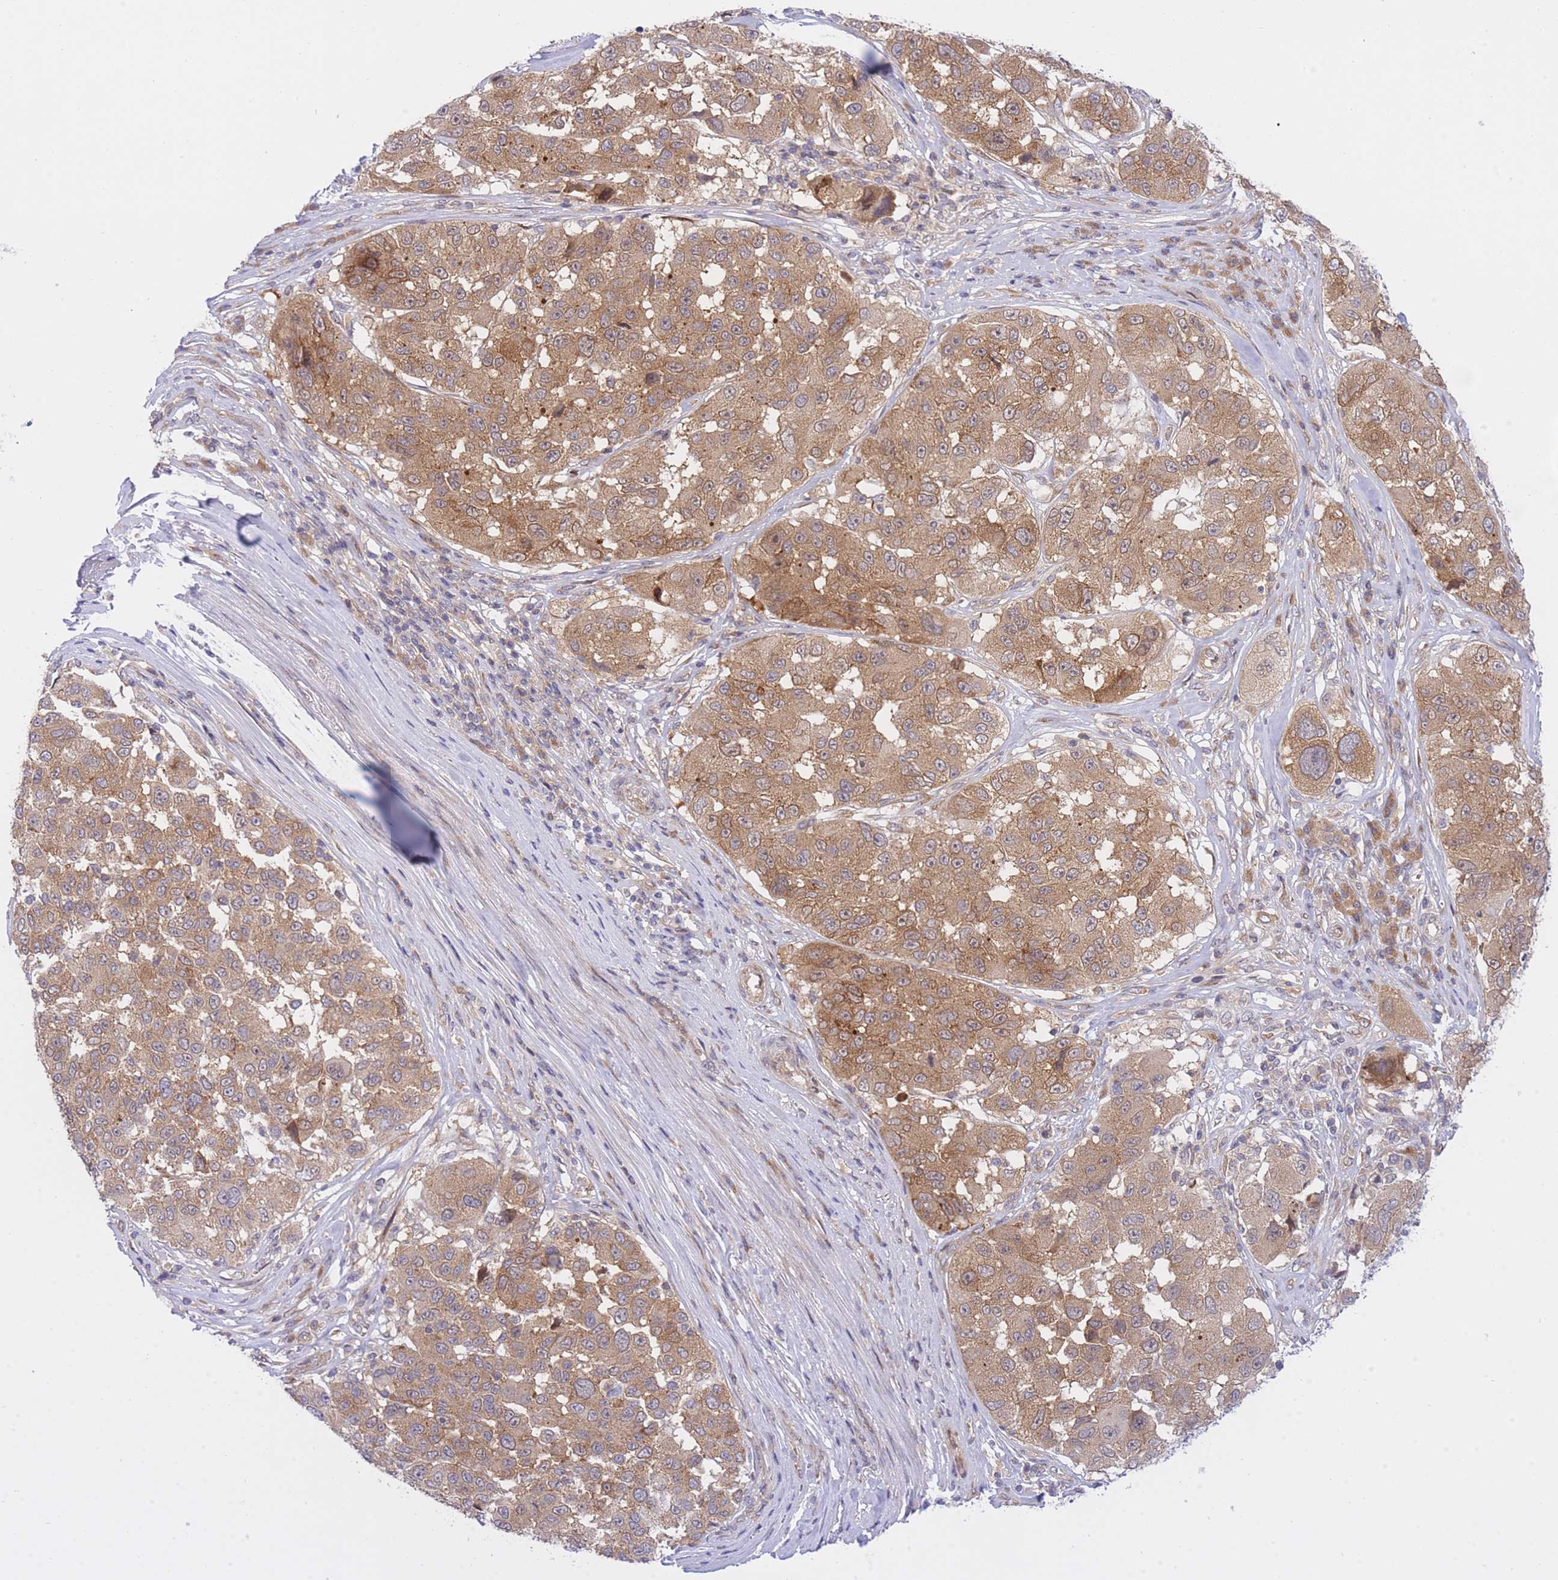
{"staining": {"intensity": "moderate", "quantity": ">75%", "location": "cytoplasmic/membranous"}, "tissue": "melanoma", "cell_type": "Tumor cells", "image_type": "cancer", "snomed": [{"axis": "morphology", "description": "Malignant melanoma, NOS"}, {"axis": "topography", "description": "Skin"}], "caption": "Immunohistochemistry of human malignant melanoma reveals medium levels of moderate cytoplasmic/membranous expression in approximately >75% of tumor cells.", "gene": "EIF2B2", "patient": {"sex": "female", "age": 66}}